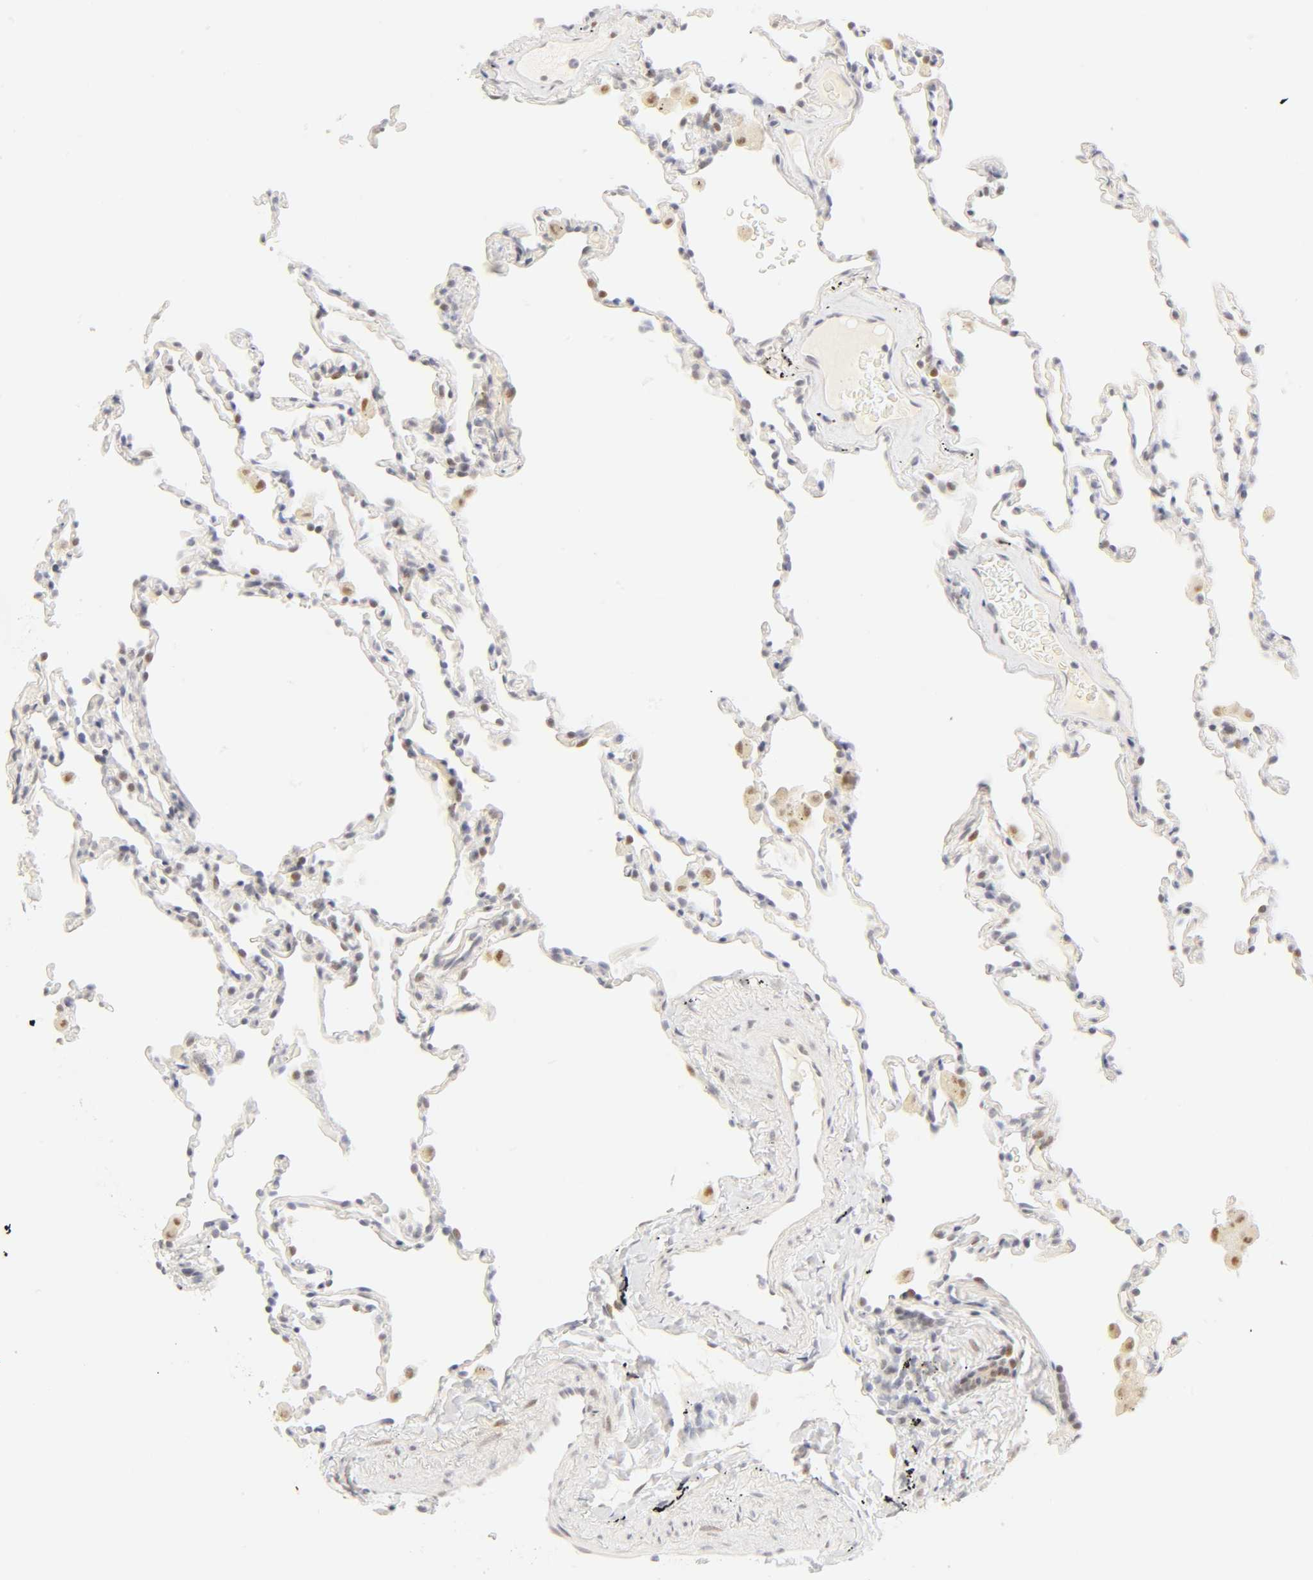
{"staining": {"intensity": "negative", "quantity": "none", "location": "none"}, "tissue": "lung", "cell_type": "Alveolar cells", "image_type": "normal", "snomed": [{"axis": "morphology", "description": "Normal tissue, NOS"}, {"axis": "morphology", "description": "Soft tissue tumor metastatic"}, {"axis": "topography", "description": "Lung"}], "caption": "The histopathology image demonstrates no staining of alveolar cells in benign lung.", "gene": "MNAT1", "patient": {"sex": "male", "age": 59}}